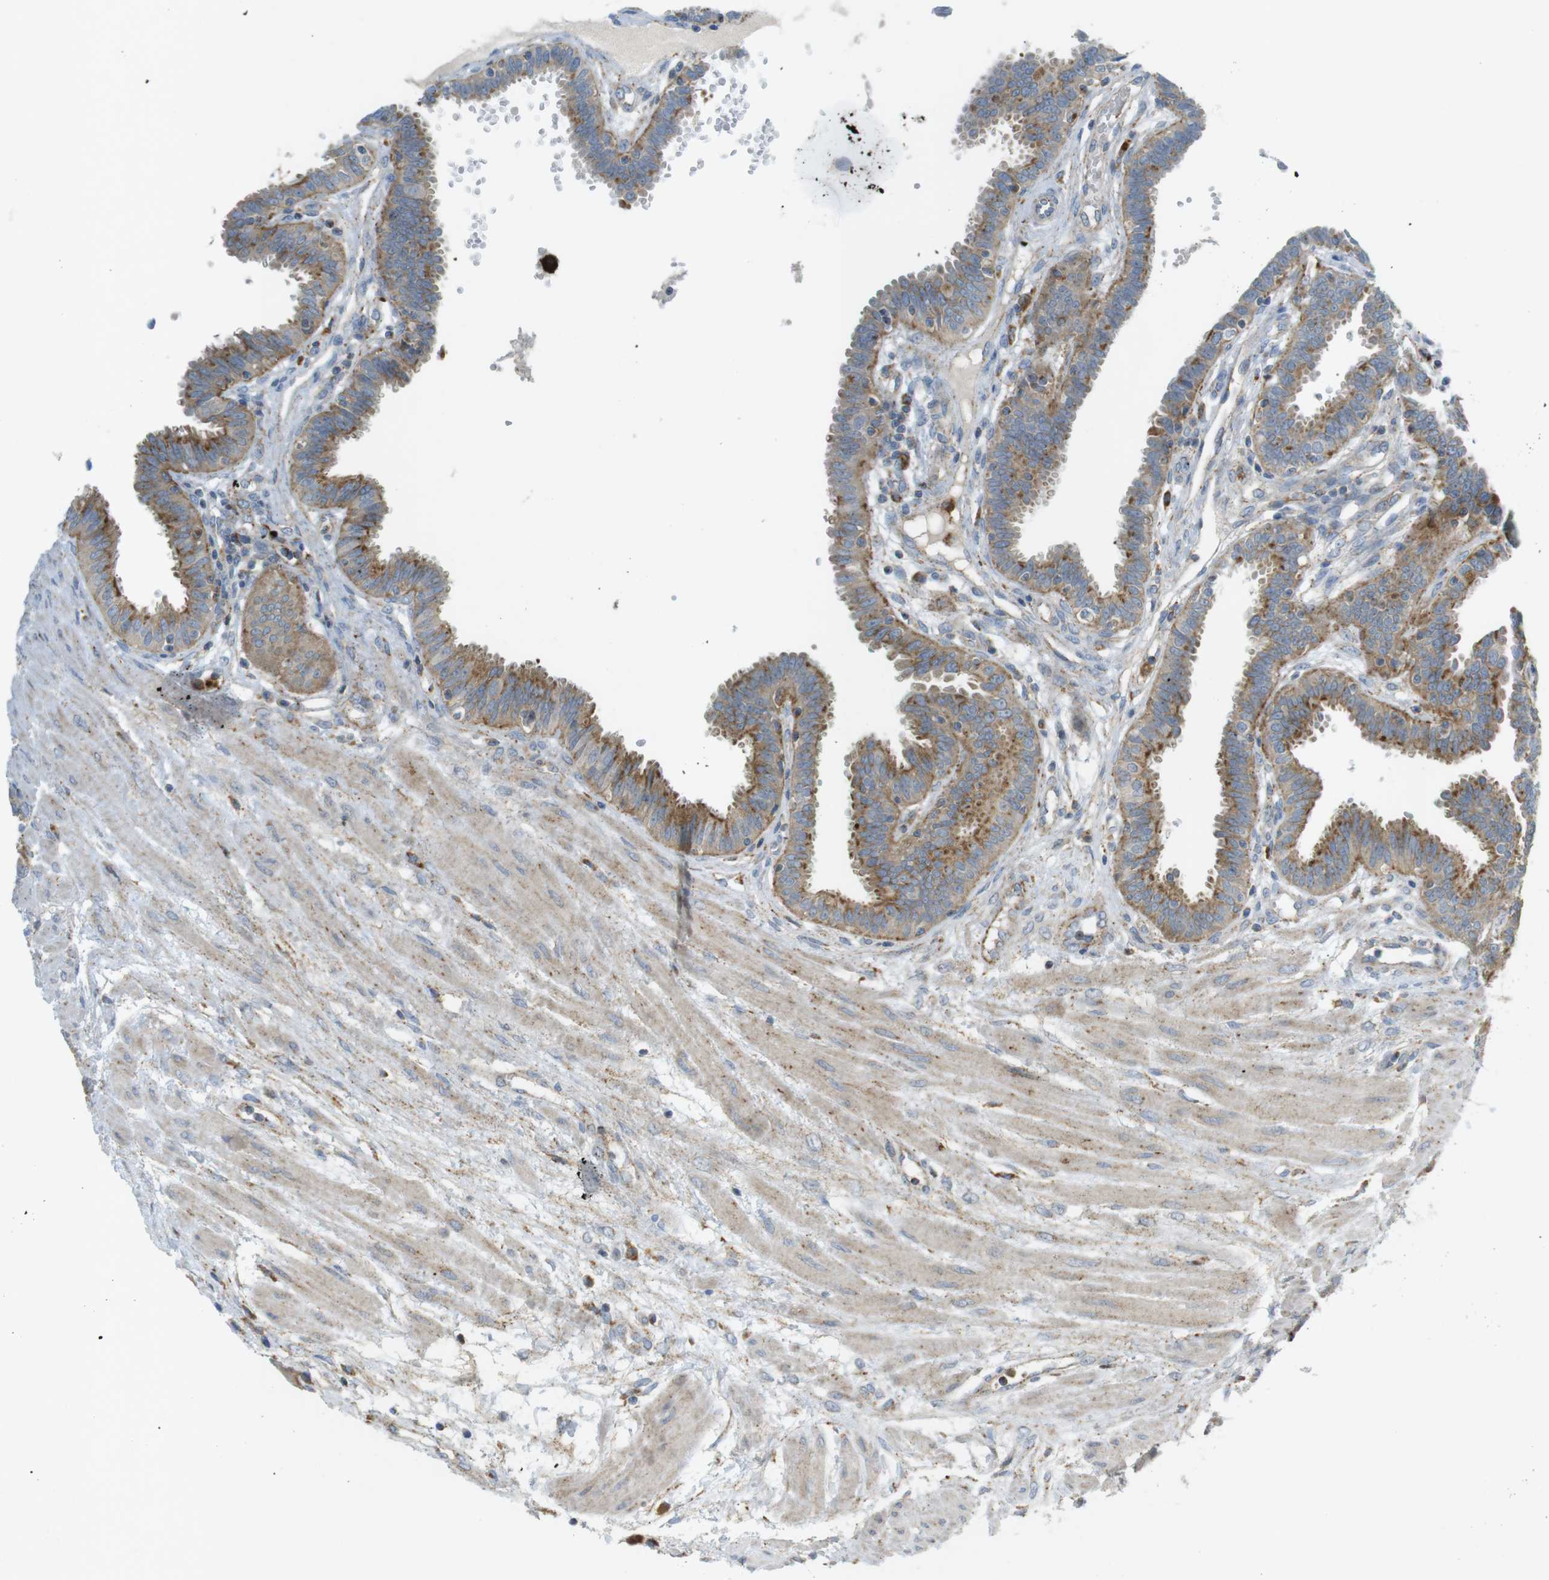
{"staining": {"intensity": "moderate", "quantity": ">75%", "location": "cytoplasmic/membranous"}, "tissue": "fallopian tube", "cell_type": "Glandular cells", "image_type": "normal", "snomed": [{"axis": "morphology", "description": "Normal tissue, NOS"}, {"axis": "topography", "description": "Fallopian tube"}], "caption": "Protein analysis of normal fallopian tube reveals moderate cytoplasmic/membranous positivity in approximately >75% of glandular cells.", "gene": "LAMP1", "patient": {"sex": "female", "age": 32}}